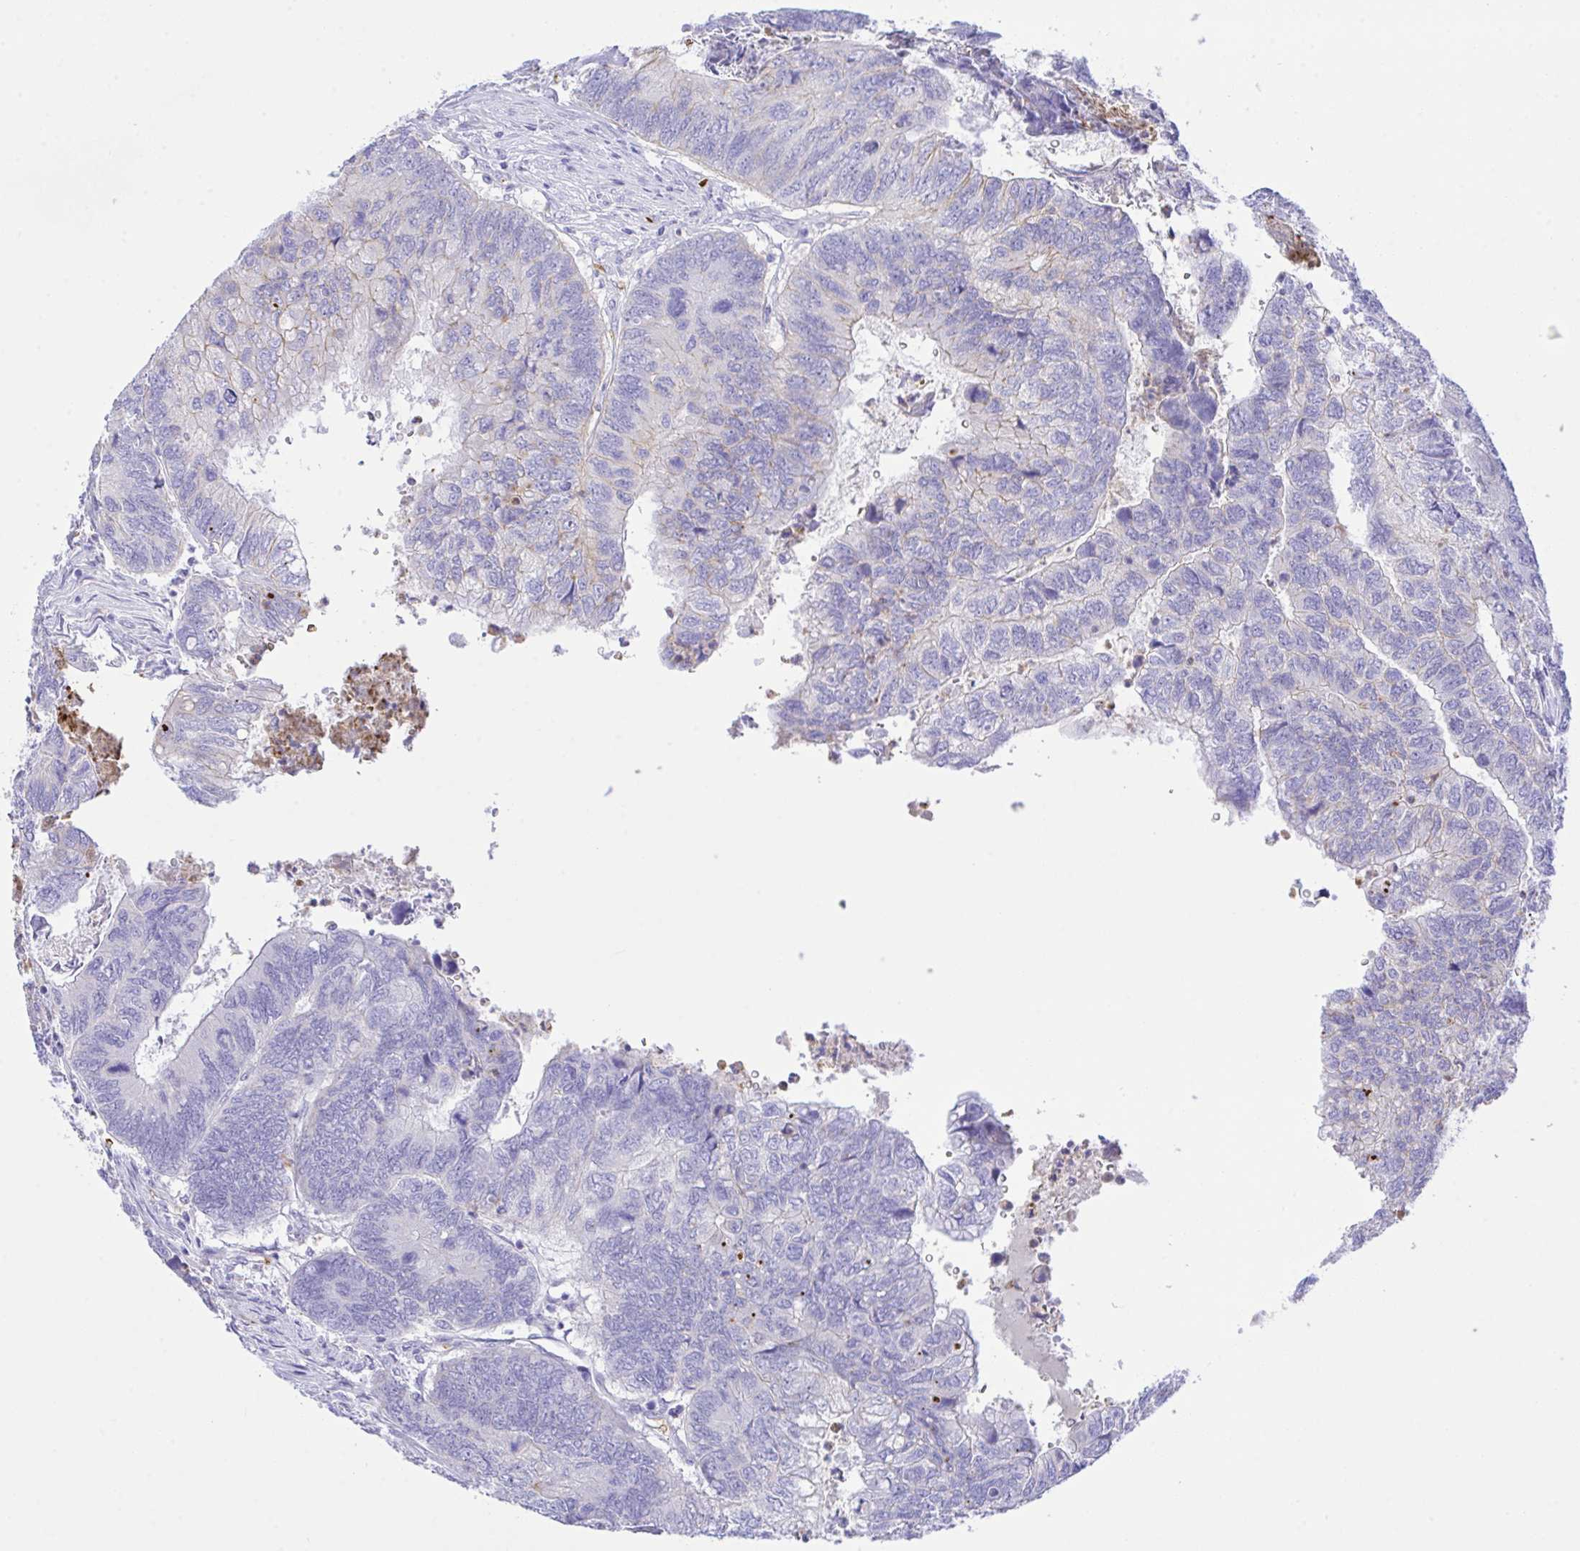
{"staining": {"intensity": "negative", "quantity": "none", "location": "none"}, "tissue": "colorectal cancer", "cell_type": "Tumor cells", "image_type": "cancer", "snomed": [{"axis": "morphology", "description": "Adenocarcinoma, NOS"}, {"axis": "topography", "description": "Colon"}], "caption": "The immunohistochemistry histopathology image has no significant positivity in tumor cells of colorectal cancer tissue.", "gene": "ZNF221", "patient": {"sex": "female", "age": 67}}